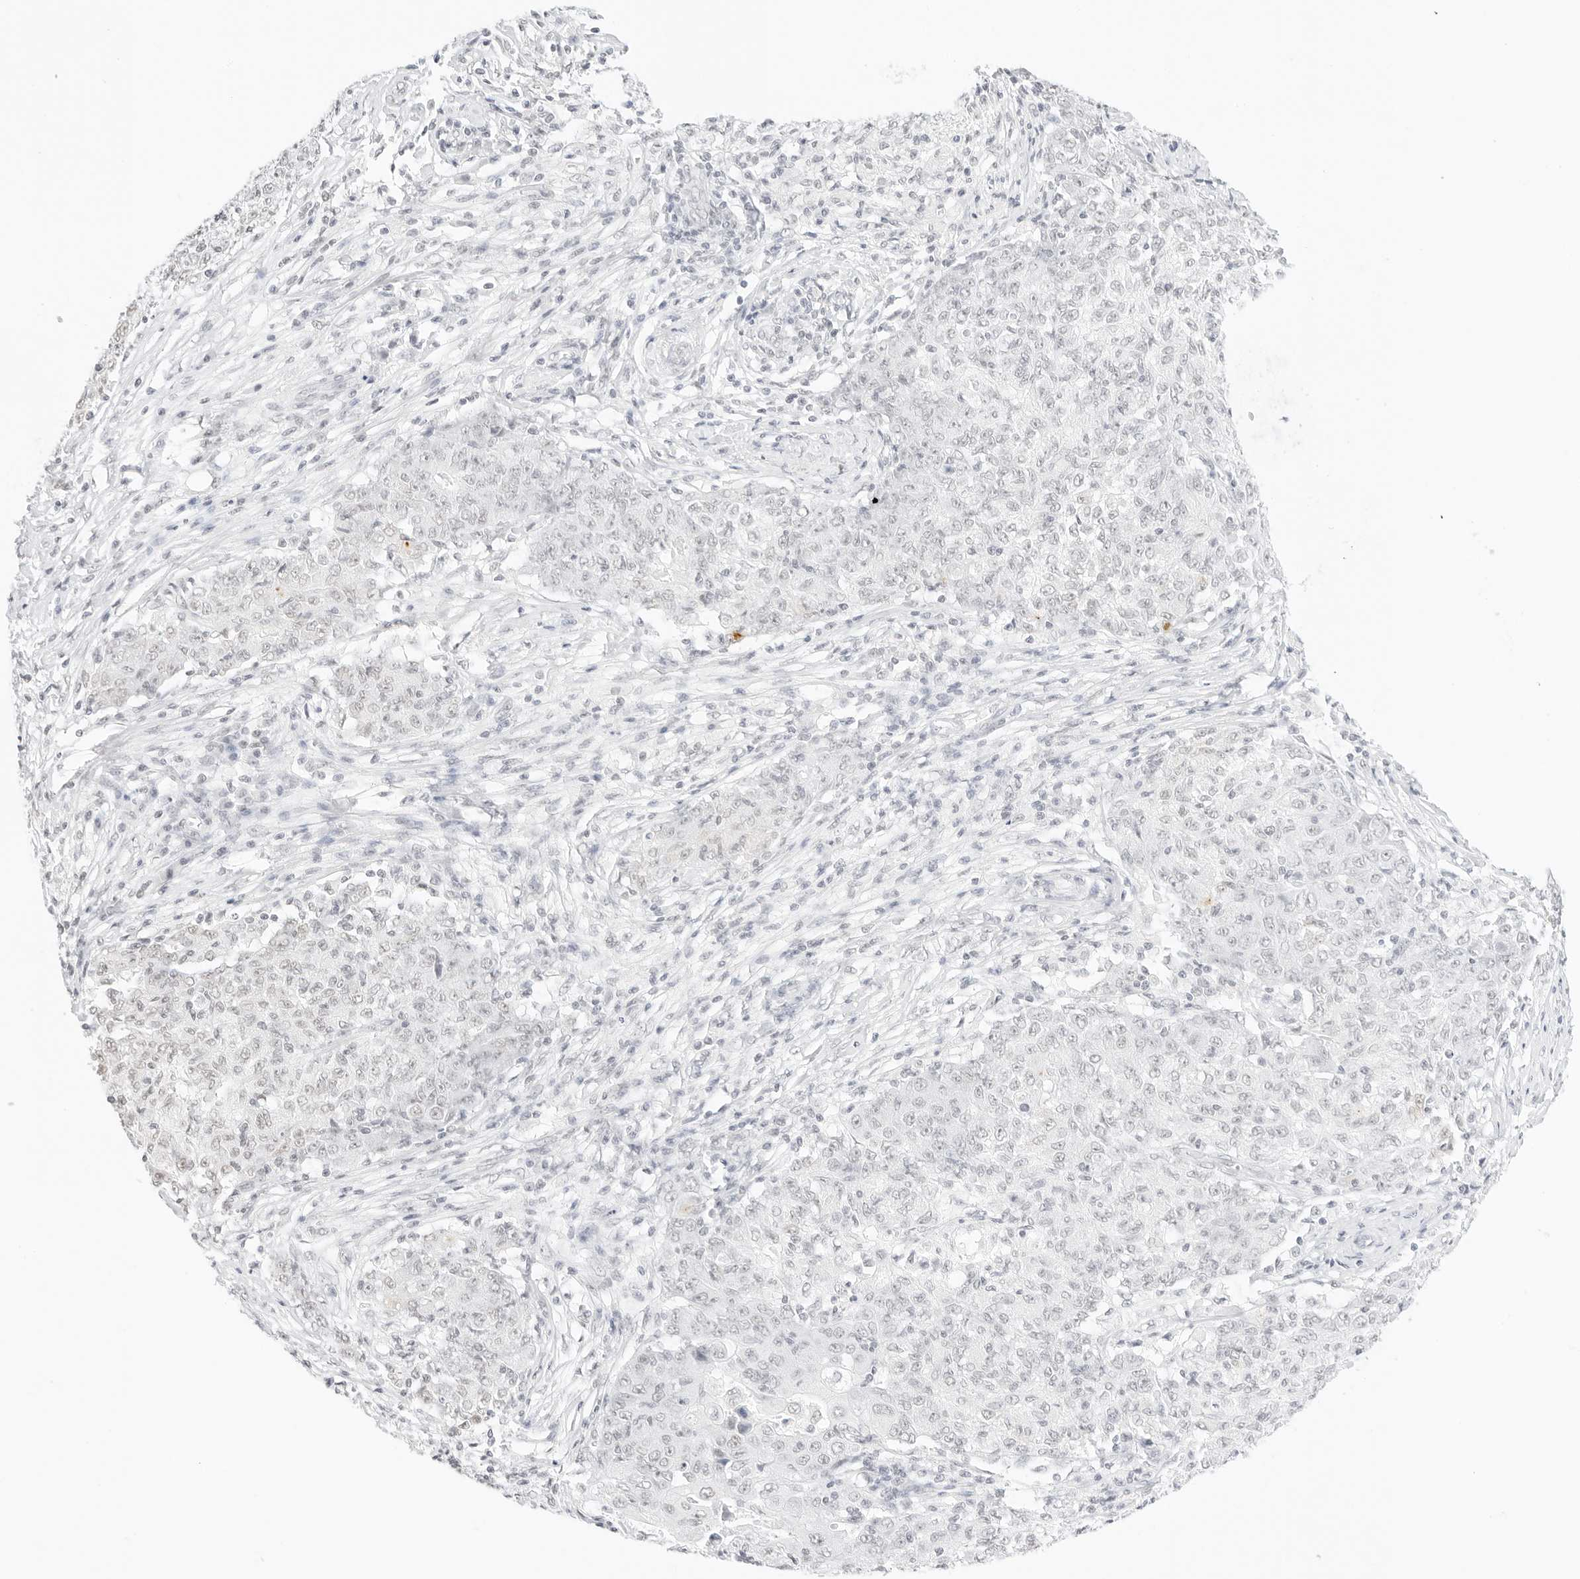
{"staining": {"intensity": "negative", "quantity": "none", "location": "none"}, "tissue": "ovarian cancer", "cell_type": "Tumor cells", "image_type": "cancer", "snomed": [{"axis": "morphology", "description": "Carcinoma, endometroid"}, {"axis": "topography", "description": "Ovary"}], "caption": "Photomicrograph shows no significant protein positivity in tumor cells of ovarian cancer (endometroid carcinoma).", "gene": "FBLN5", "patient": {"sex": "female", "age": 42}}